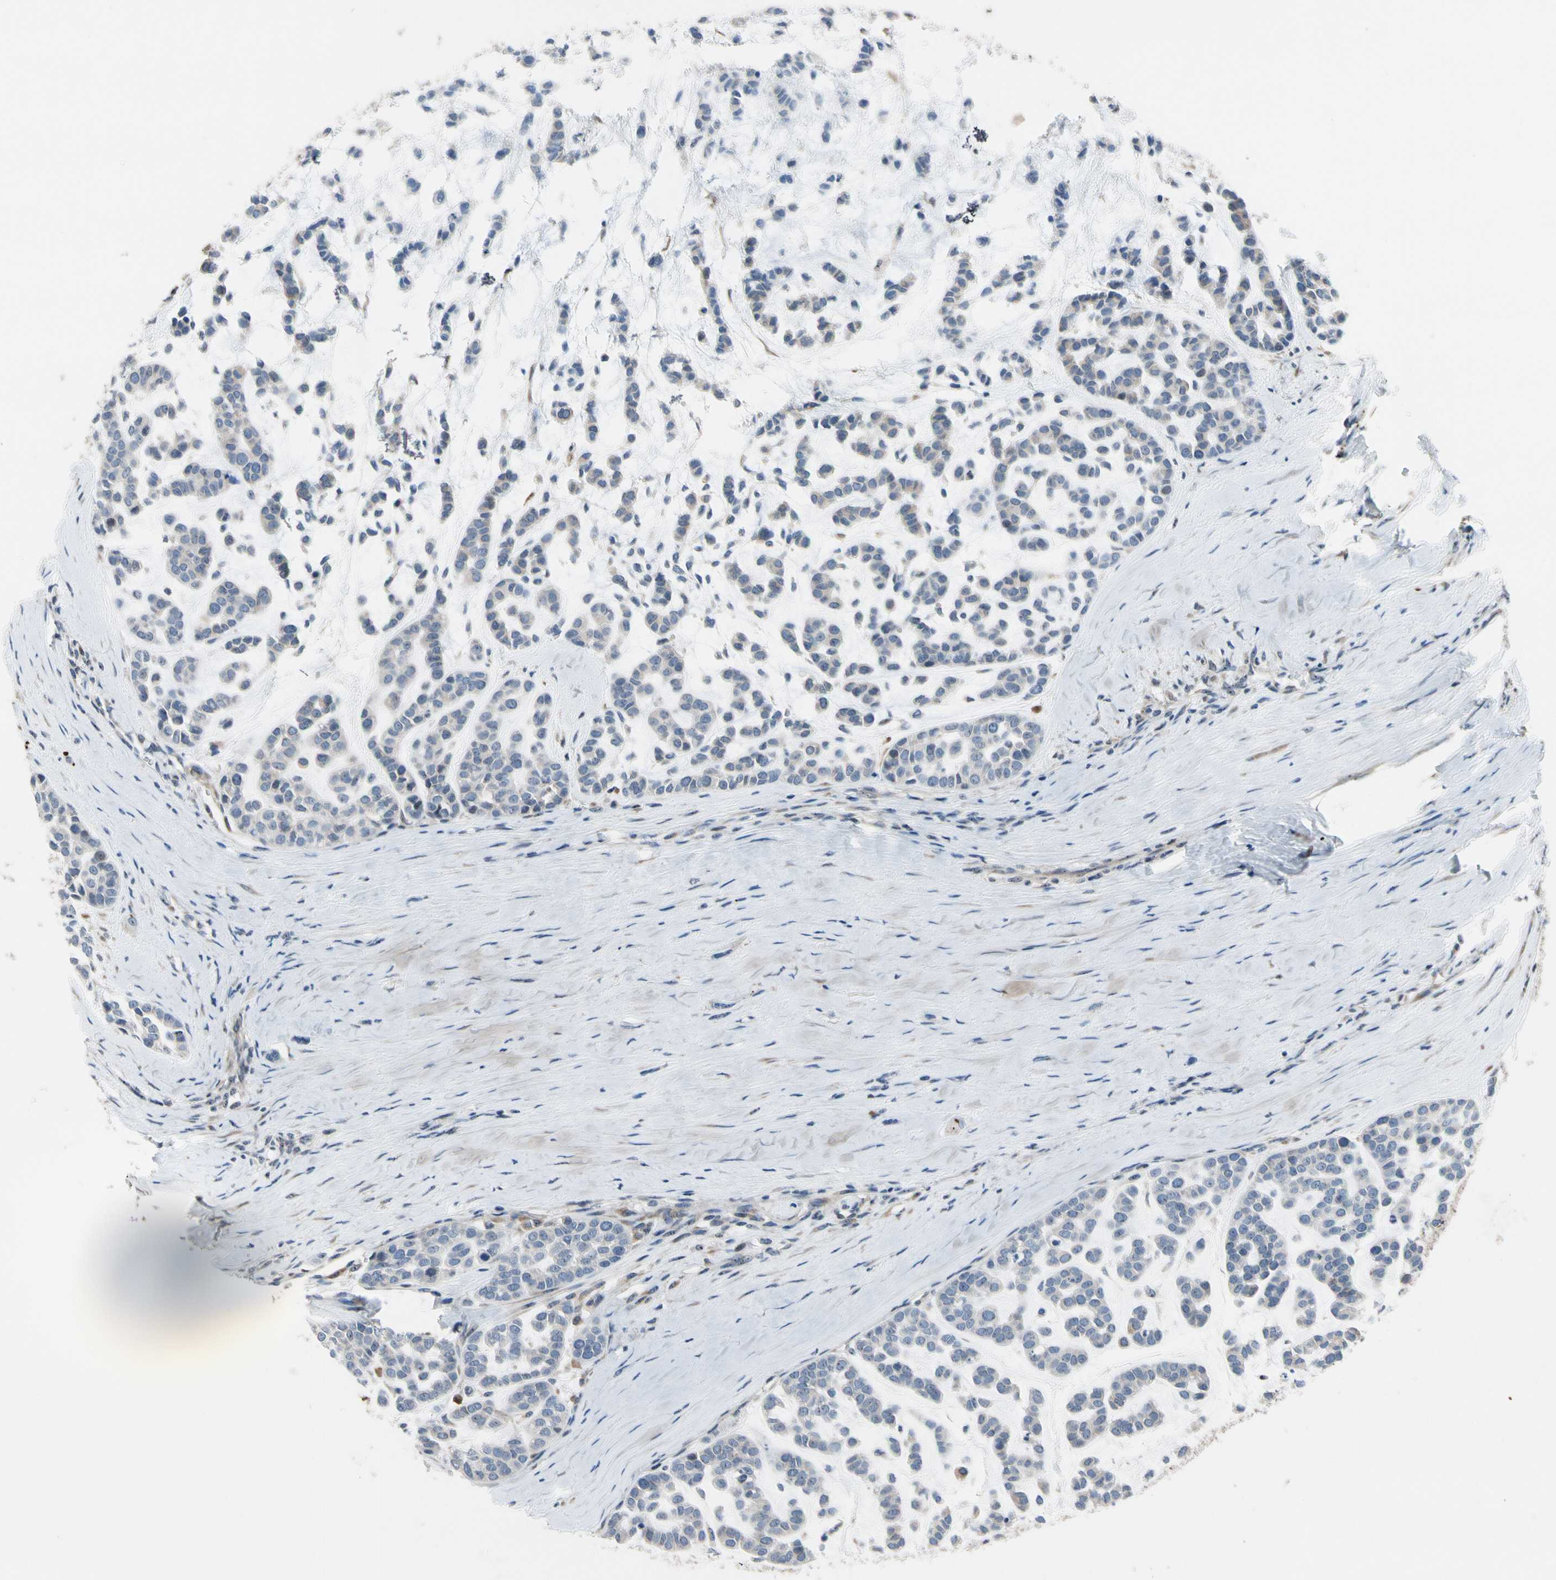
{"staining": {"intensity": "weak", "quantity": ">75%", "location": "cytoplasmic/membranous"}, "tissue": "head and neck cancer", "cell_type": "Tumor cells", "image_type": "cancer", "snomed": [{"axis": "morphology", "description": "Adenocarcinoma, NOS"}, {"axis": "morphology", "description": "Adenoma, NOS"}, {"axis": "topography", "description": "Head-Neck"}], "caption": "Brown immunohistochemical staining in human head and neck adenocarcinoma shows weak cytoplasmic/membranous staining in approximately >75% of tumor cells.", "gene": "TMED7", "patient": {"sex": "female", "age": 55}}